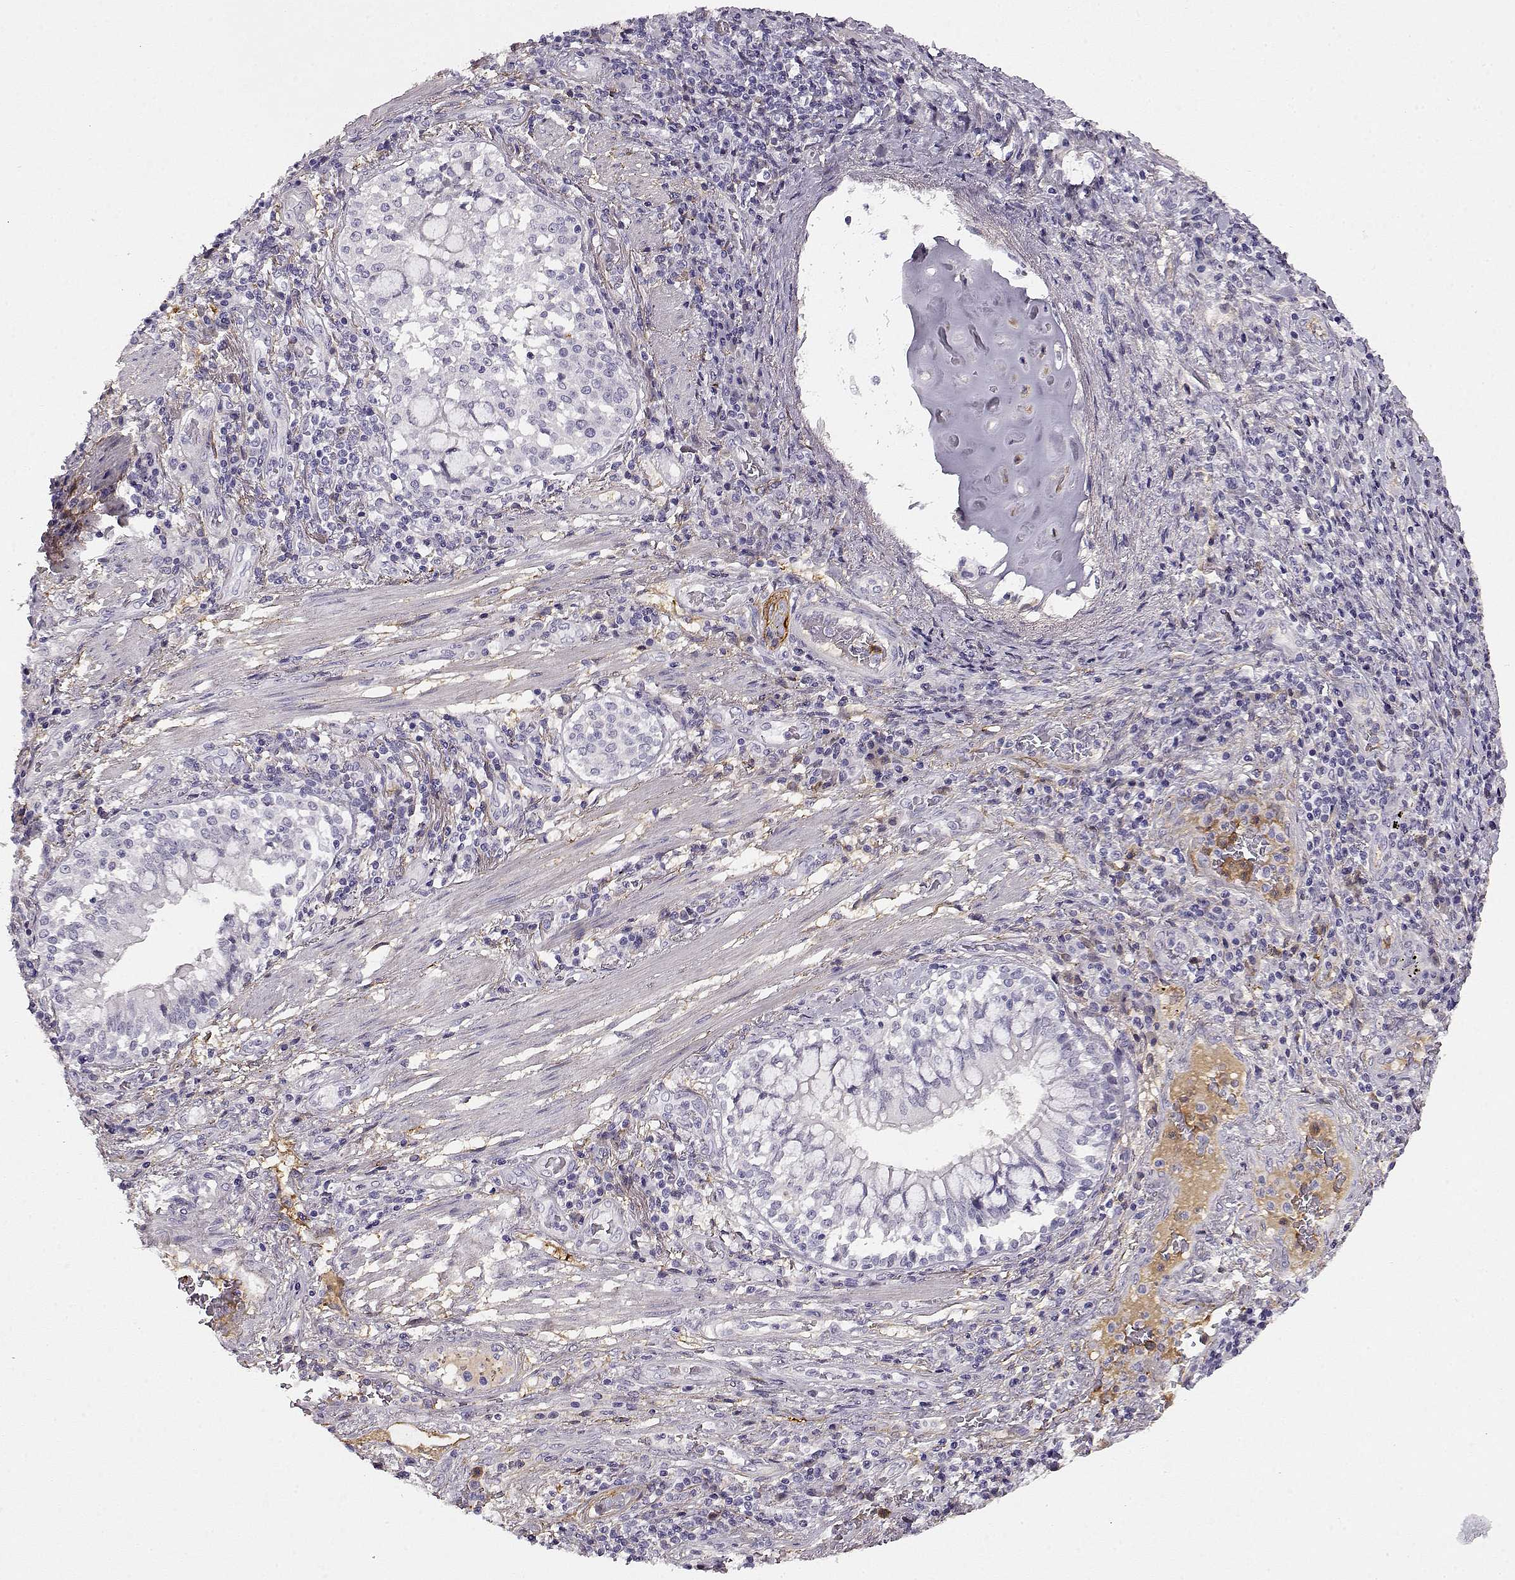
{"staining": {"intensity": "negative", "quantity": "none", "location": "none"}, "tissue": "lung cancer", "cell_type": "Tumor cells", "image_type": "cancer", "snomed": [{"axis": "morphology", "description": "Normal tissue, NOS"}, {"axis": "morphology", "description": "Squamous cell carcinoma, NOS"}, {"axis": "topography", "description": "Bronchus"}, {"axis": "topography", "description": "Lung"}], "caption": "IHC of squamous cell carcinoma (lung) demonstrates no staining in tumor cells. The staining is performed using DAB brown chromogen with nuclei counter-stained in using hematoxylin.", "gene": "TRIM69", "patient": {"sex": "male", "age": 64}}